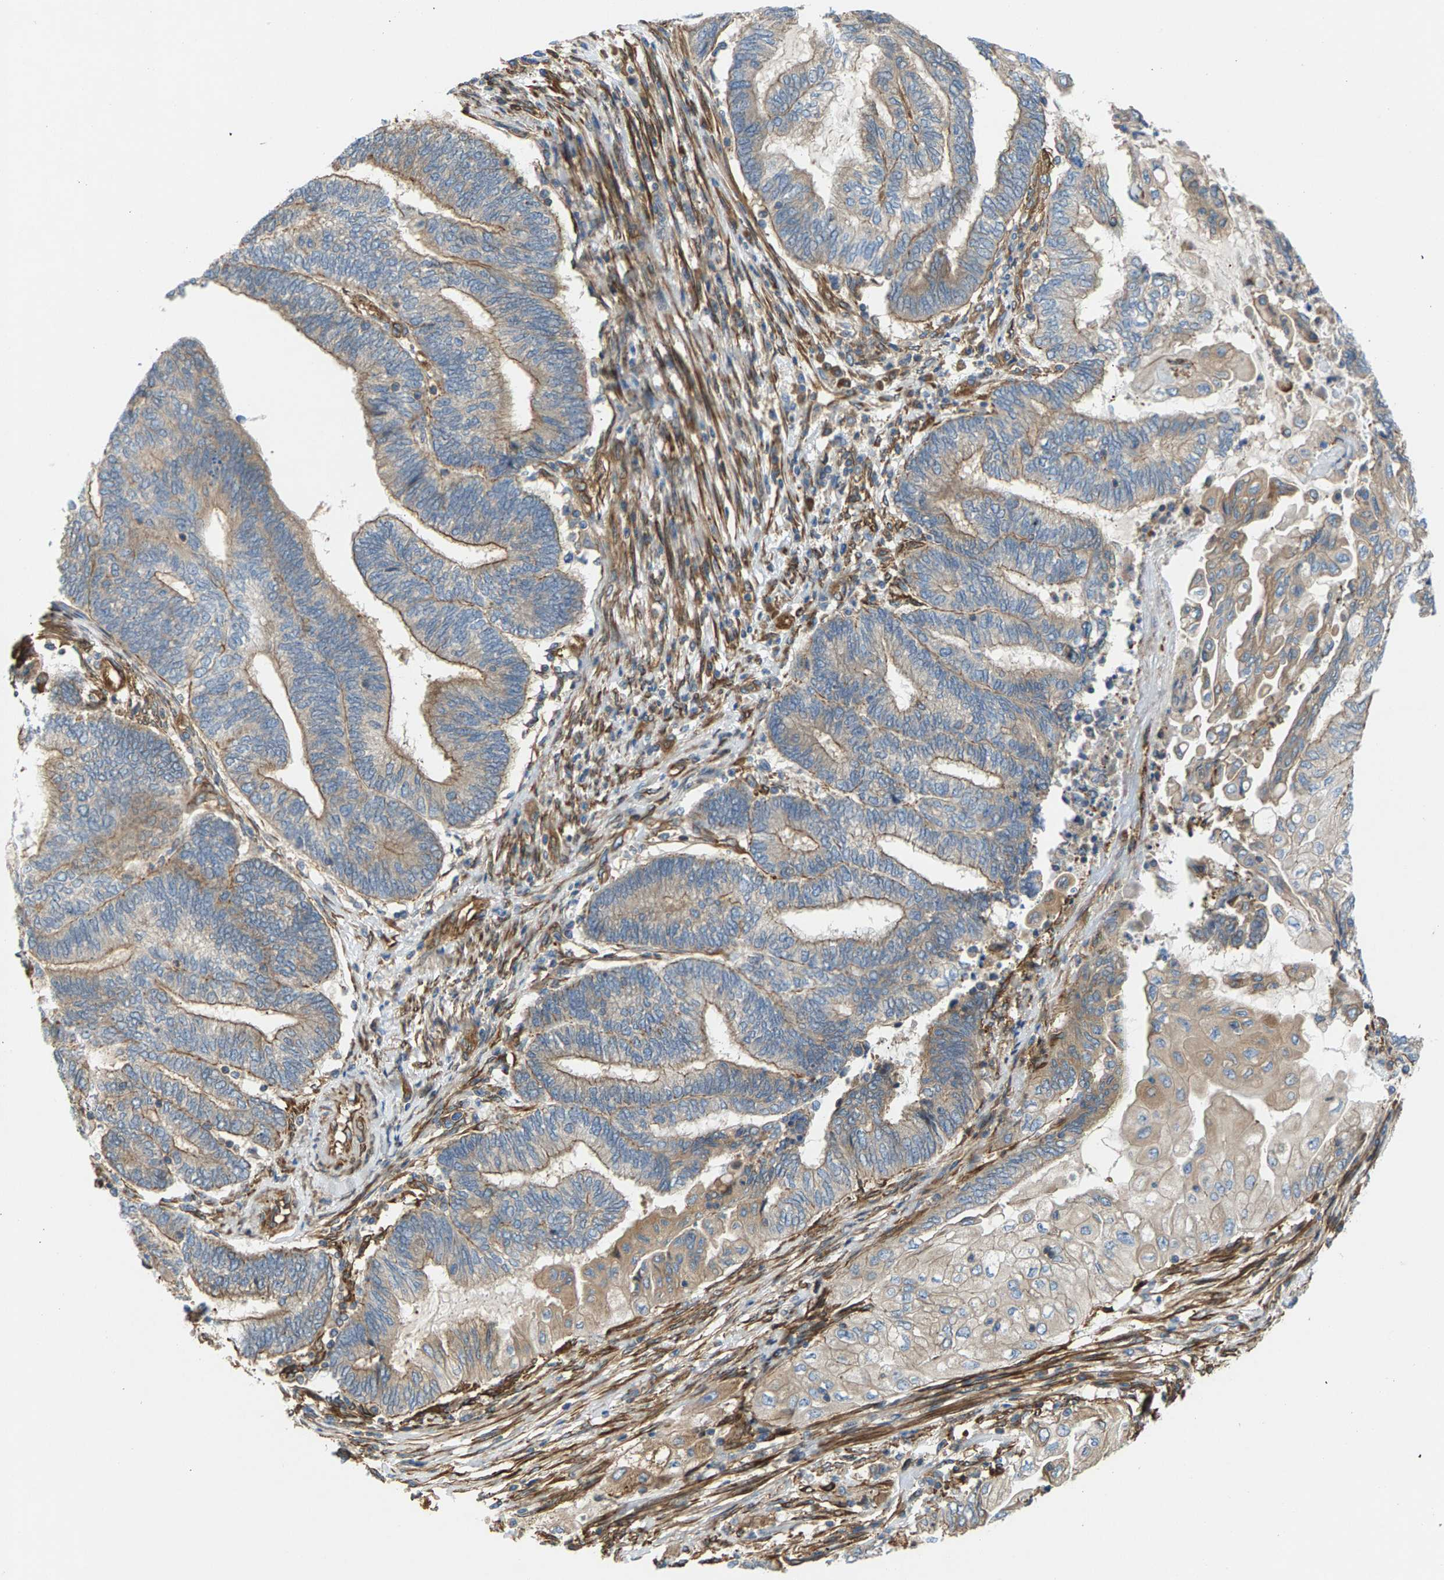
{"staining": {"intensity": "weak", "quantity": "25%-75%", "location": "cytoplasmic/membranous"}, "tissue": "endometrial cancer", "cell_type": "Tumor cells", "image_type": "cancer", "snomed": [{"axis": "morphology", "description": "Adenocarcinoma, NOS"}, {"axis": "topography", "description": "Uterus"}, {"axis": "topography", "description": "Endometrium"}], "caption": "Endometrial cancer (adenocarcinoma) stained for a protein (brown) displays weak cytoplasmic/membranous positive expression in about 25%-75% of tumor cells.", "gene": "PDCL", "patient": {"sex": "female", "age": 70}}